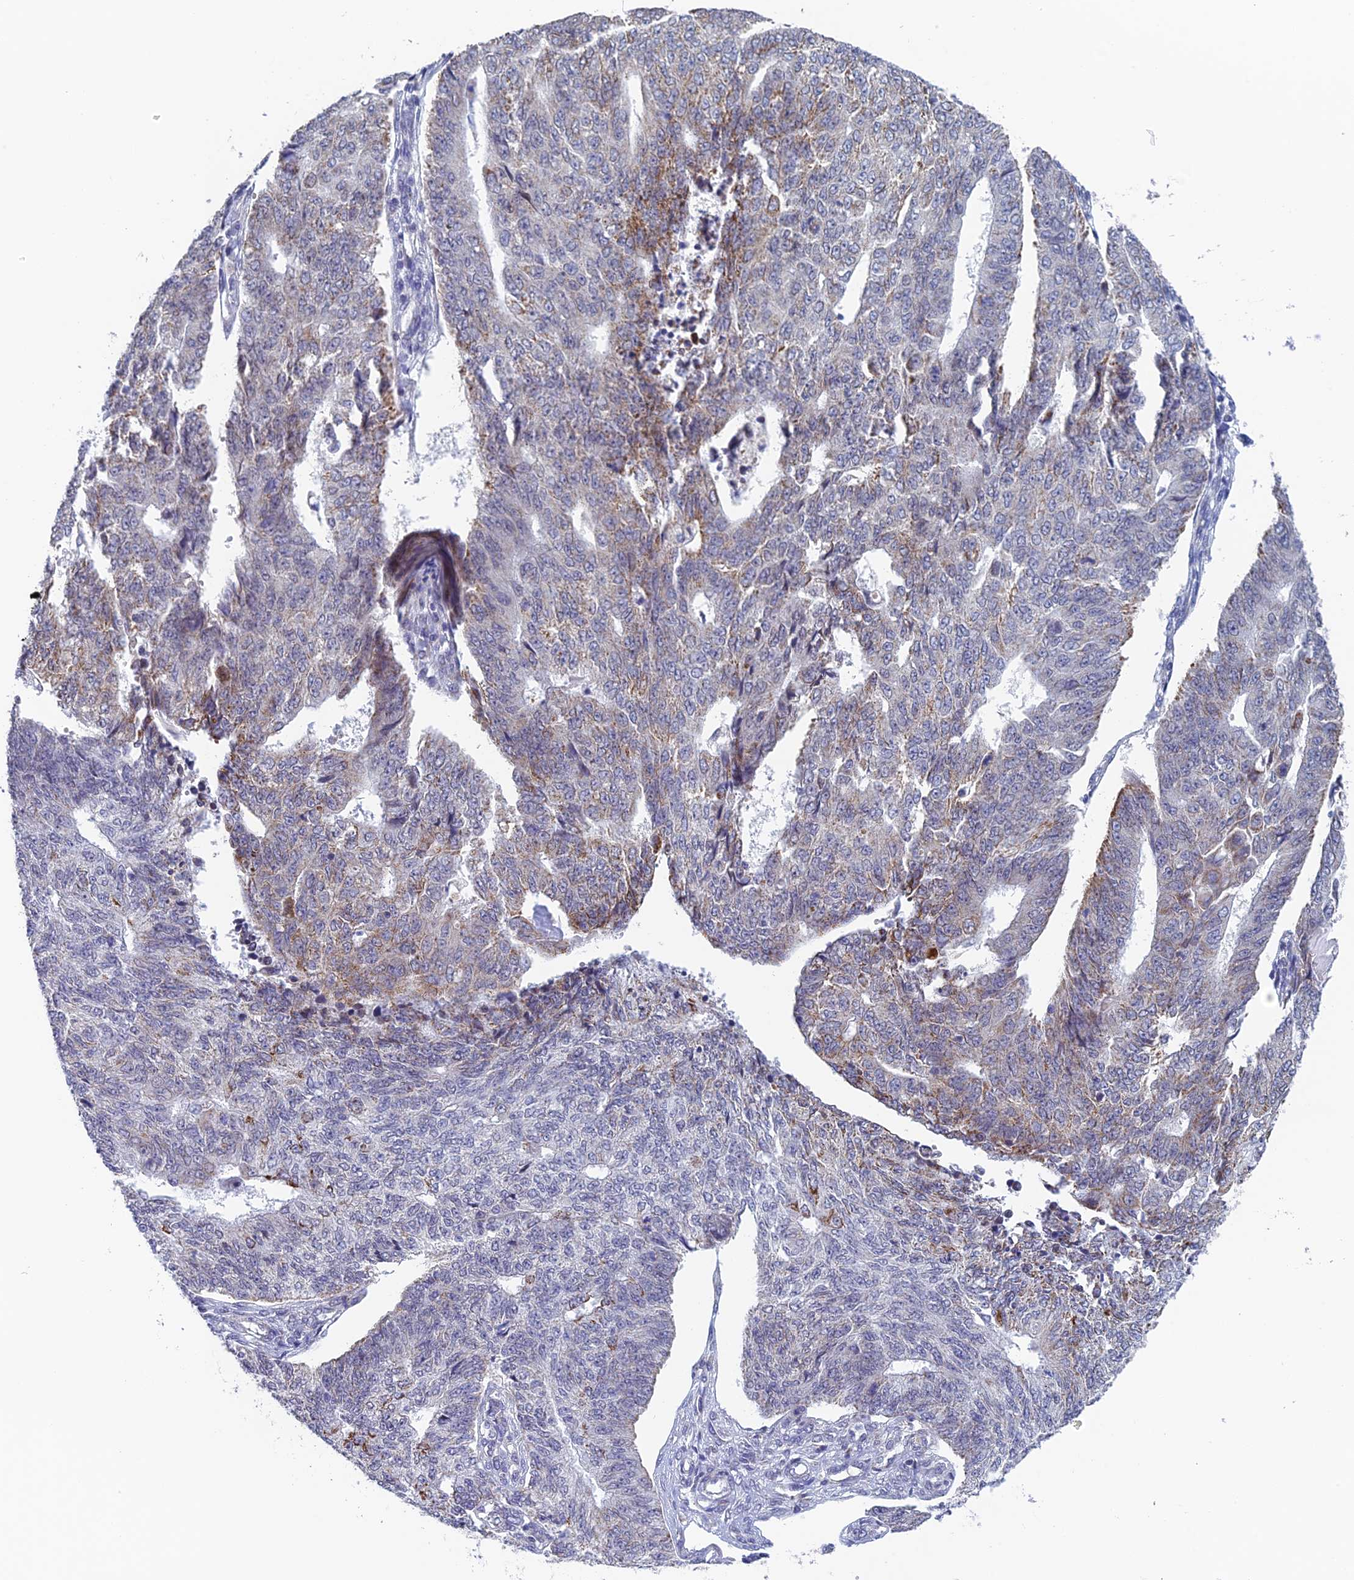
{"staining": {"intensity": "moderate", "quantity": "<25%", "location": "cytoplasmic/membranous"}, "tissue": "endometrial cancer", "cell_type": "Tumor cells", "image_type": "cancer", "snomed": [{"axis": "morphology", "description": "Adenocarcinoma, NOS"}, {"axis": "topography", "description": "Endometrium"}], "caption": "Immunohistochemical staining of human endometrial adenocarcinoma displays low levels of moderate cytoplasmic/membranous protein positivity in approximately <25% of tumor cells. (DAB IHC with brightfield microscopy, high magnification).", "gene": "REXO5", "patient": {"sex": "female", "age": 32}}